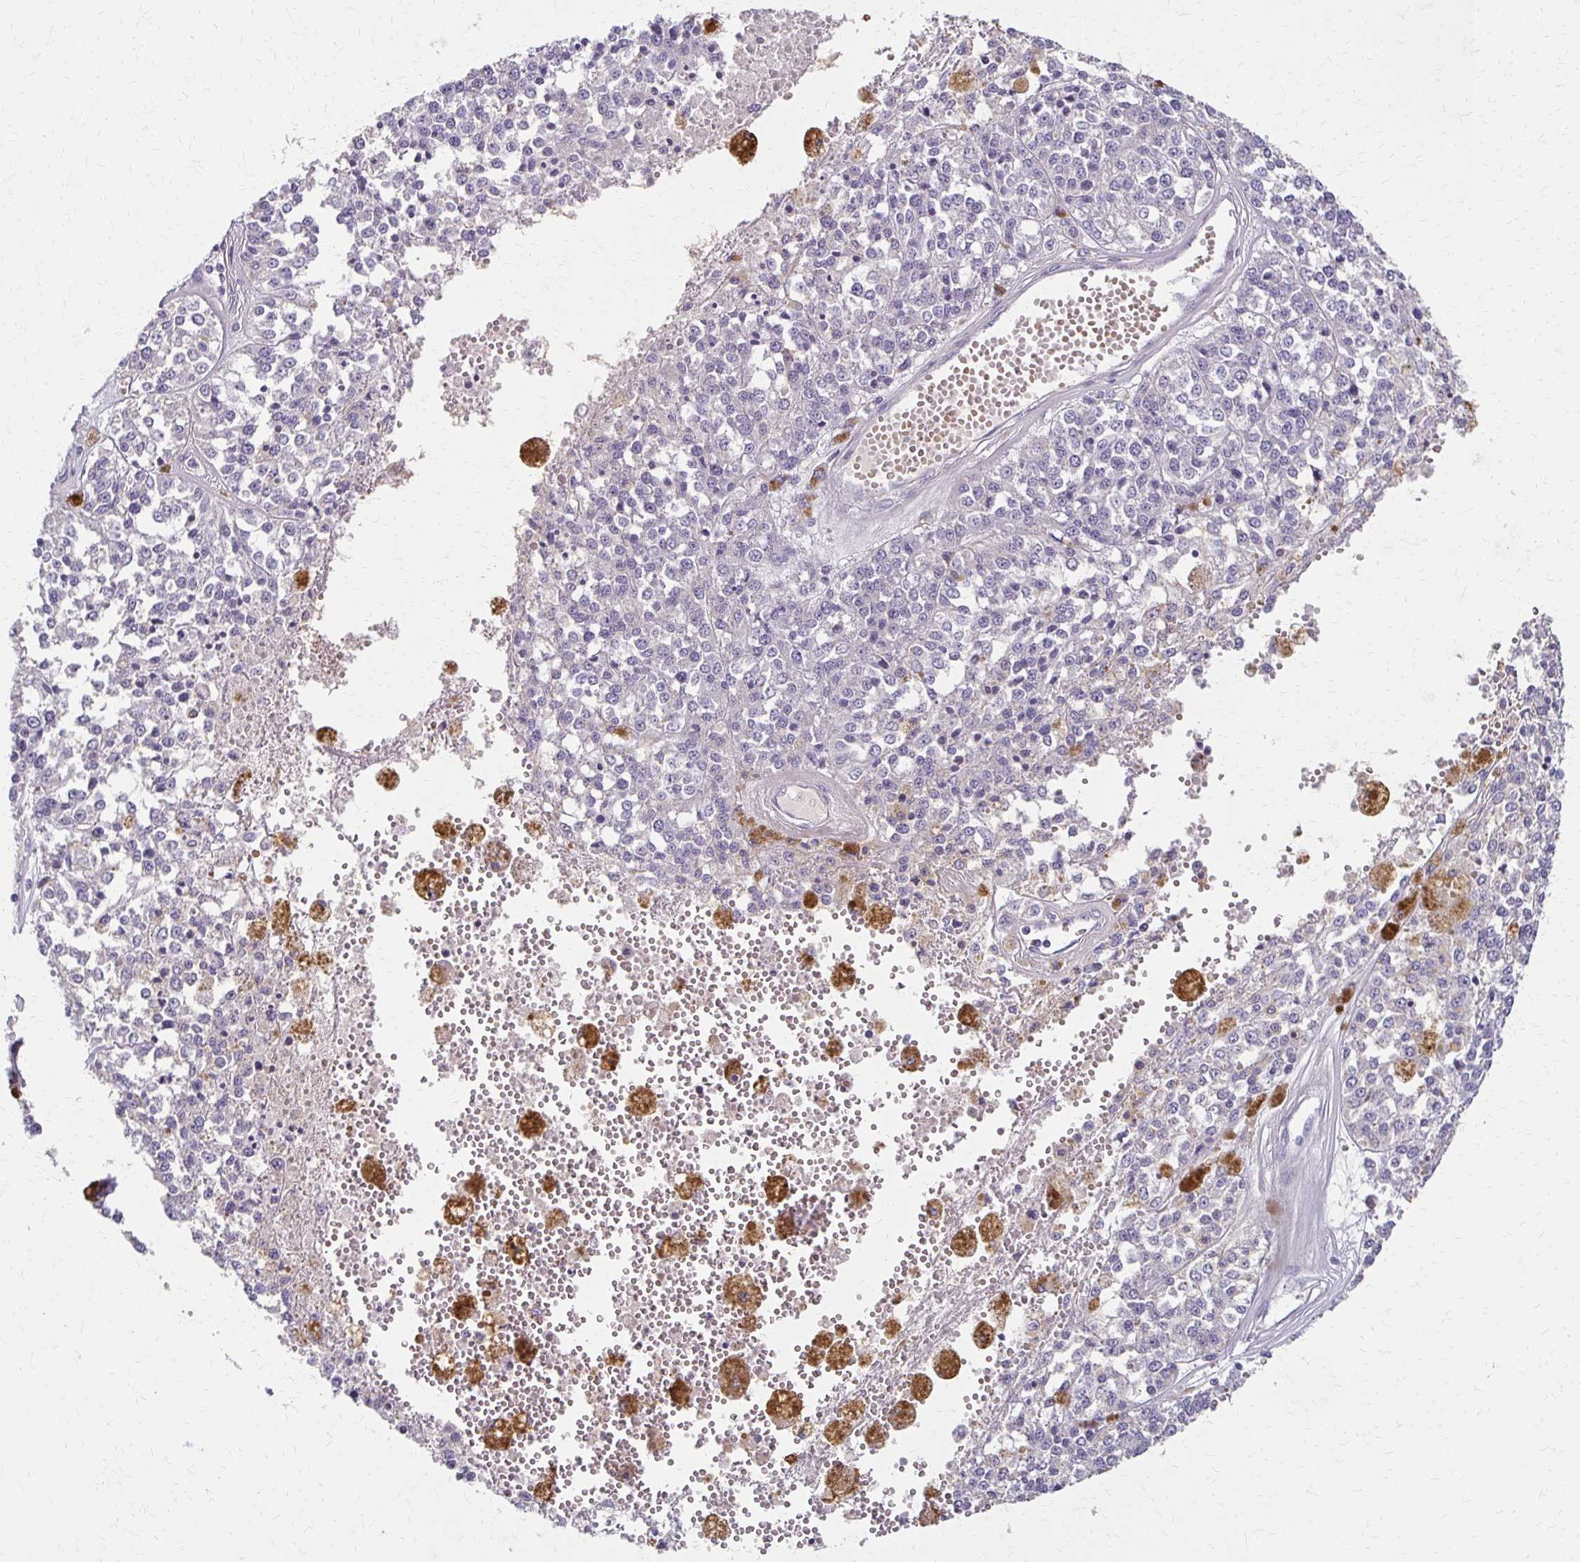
{"staining": {"intensity": "negative", "quantity": "none", "location": "none"}, "tissue": "melanoma", "cell_type": "Tumor cells", "image_type": "cancer", "snomed": [{"axis": "morphology", "description": "Malignant melanoma, Metastatic site"}, {"axis": "topography", "description": "Lymph node"}], "caption": "There is no significant staining in tumor cells of melanoma. (DAB immunohistochemistry (IHC), high magnification).", "gene": "BBS12", "patient": {"sex": "female", "age": 64}}